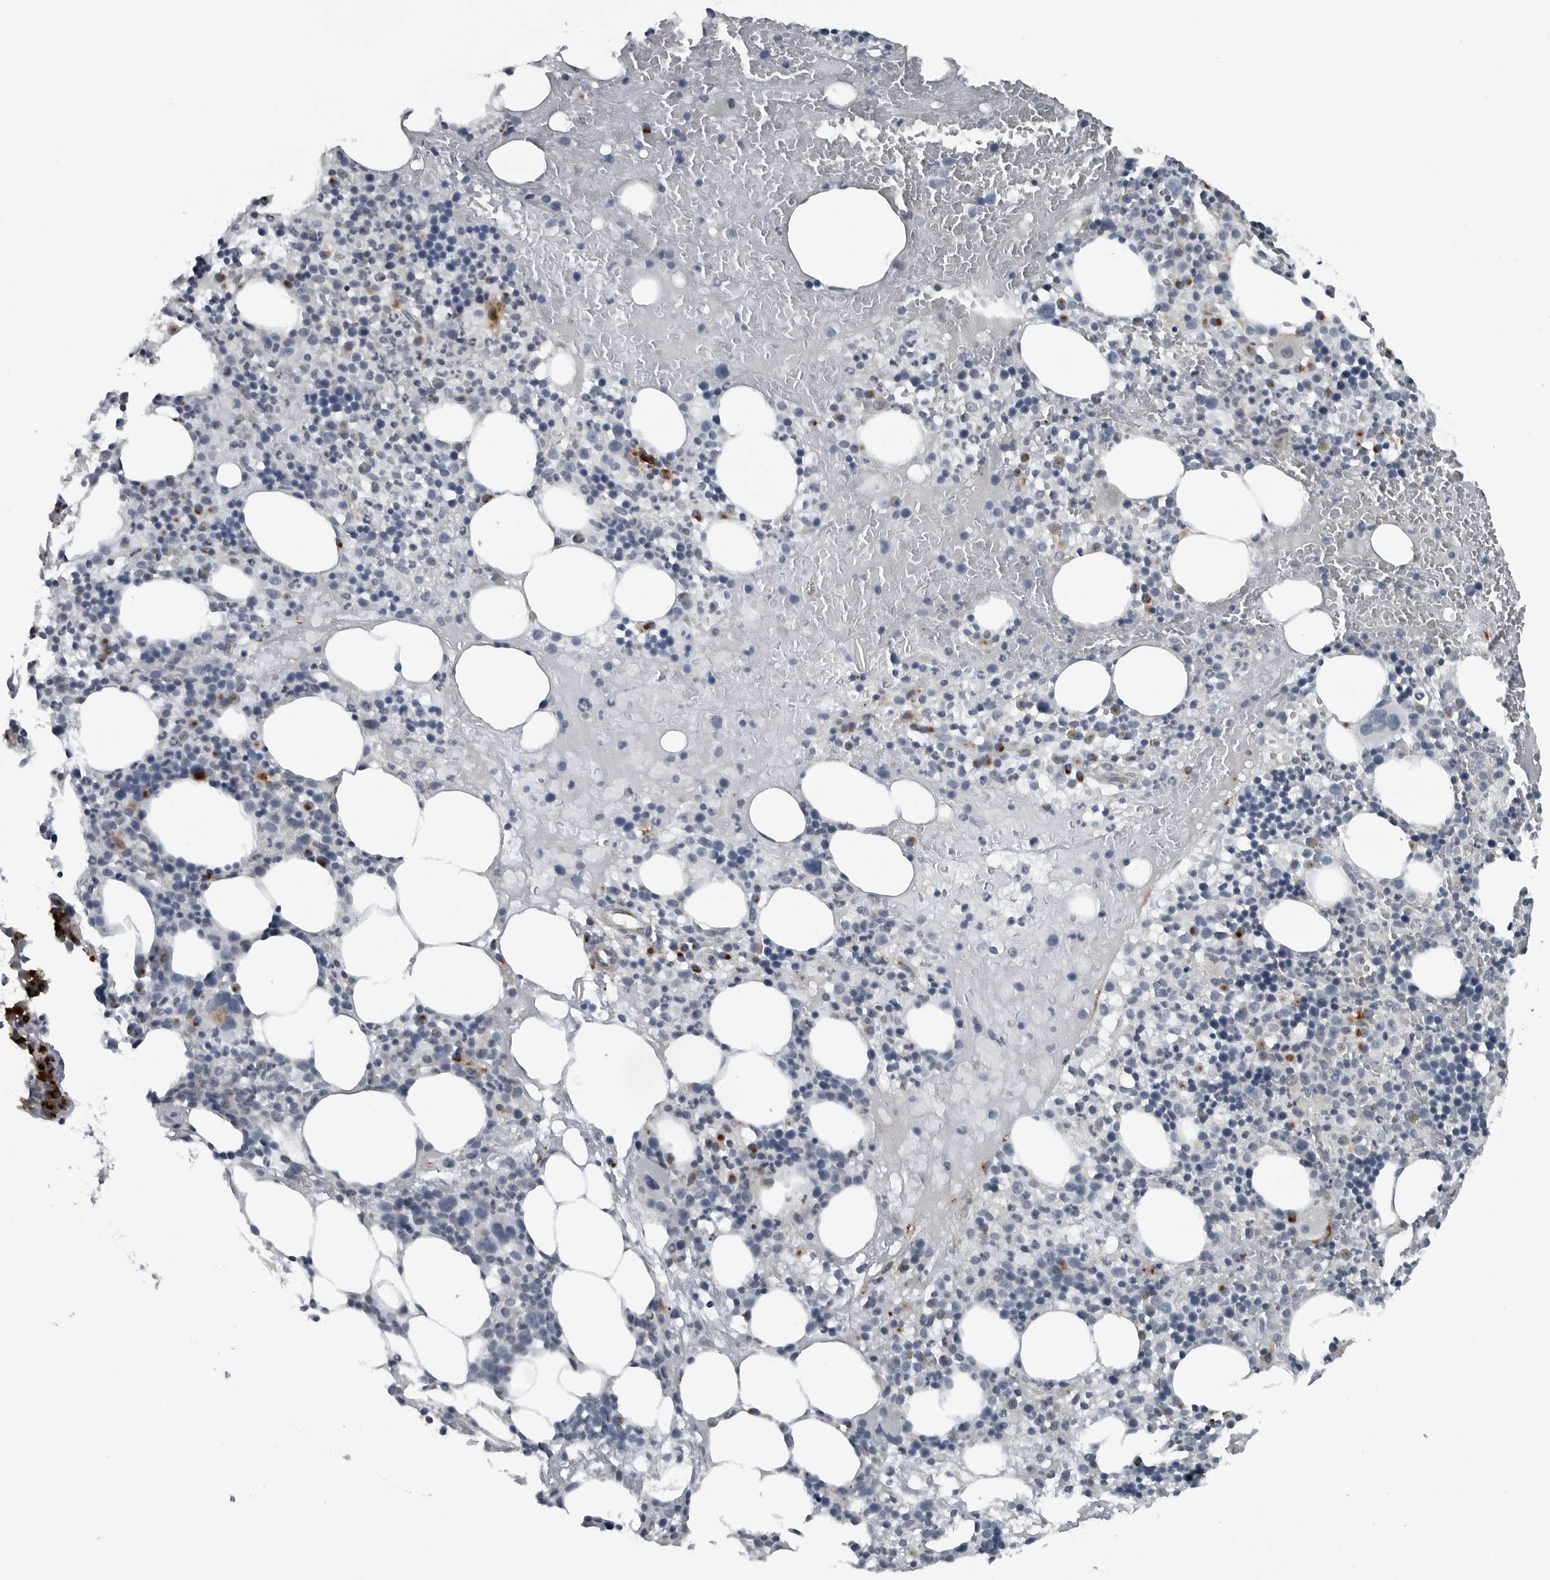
{"staining": {"intensity": "moderate", "quantity": "<25%", "location": "cytoplasmic/membranous"}, "tissue": "bone marrow", "cell_type": "Hematopoietic cells", "image_type": "normal", "snomed": [{"axis": "morphology", "description": "Normal tissue, NOS"}, {"axis": "morphology", "description": "Inflammation, NOS"}, {"axis": "topography", "description": "Bone marrow"}], "caption": "About <25% of hematopoietic cells in unremarkable bone marrow demonstrate moderate cytoplasmic/membranous protein staining as visualized by brown immunohistochemical staining.", "gene": "GAK", "patient": {"sex": "female", "age": 77}}